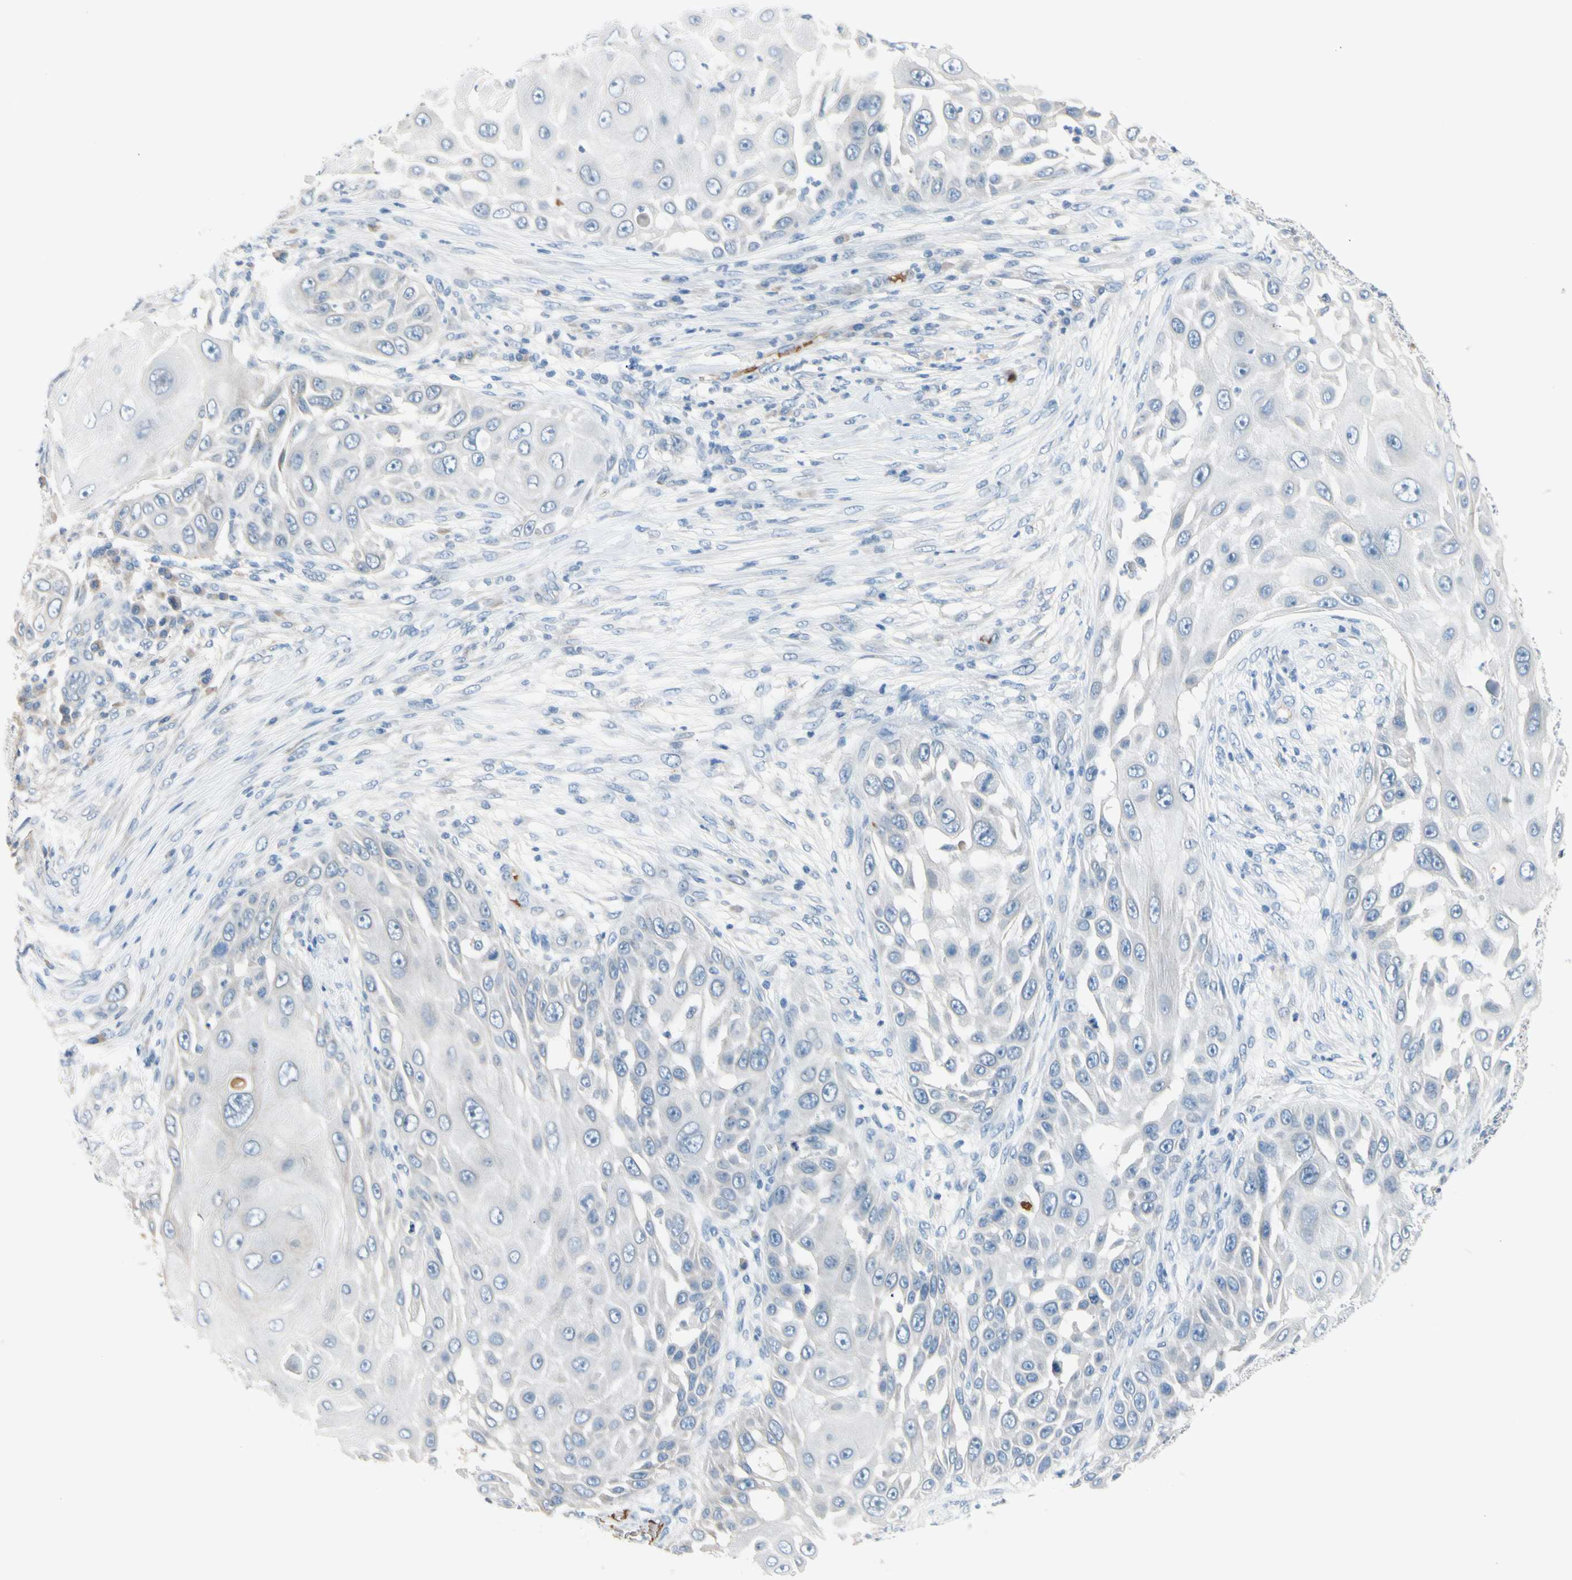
{"staining": {"intensity": "negative", "quantity": "none", "location": "none"}, "tissue": "skin cancer", "cell_type": "Tumor cells", "image_type": "cancer", "snomed": [{"axis": "morphology", "description": "Squamous cell carcinoma, NOS"}, {"axis": "topography", "description": "Skin"}], "caption": "A high-resolution image shows immunohistochemistry staining of skin squamous cell carcinoma, which reveals no significant expression in tumor cells.", "gene": "CNDP1", "patient": {"sex": "female", "age": 44}}